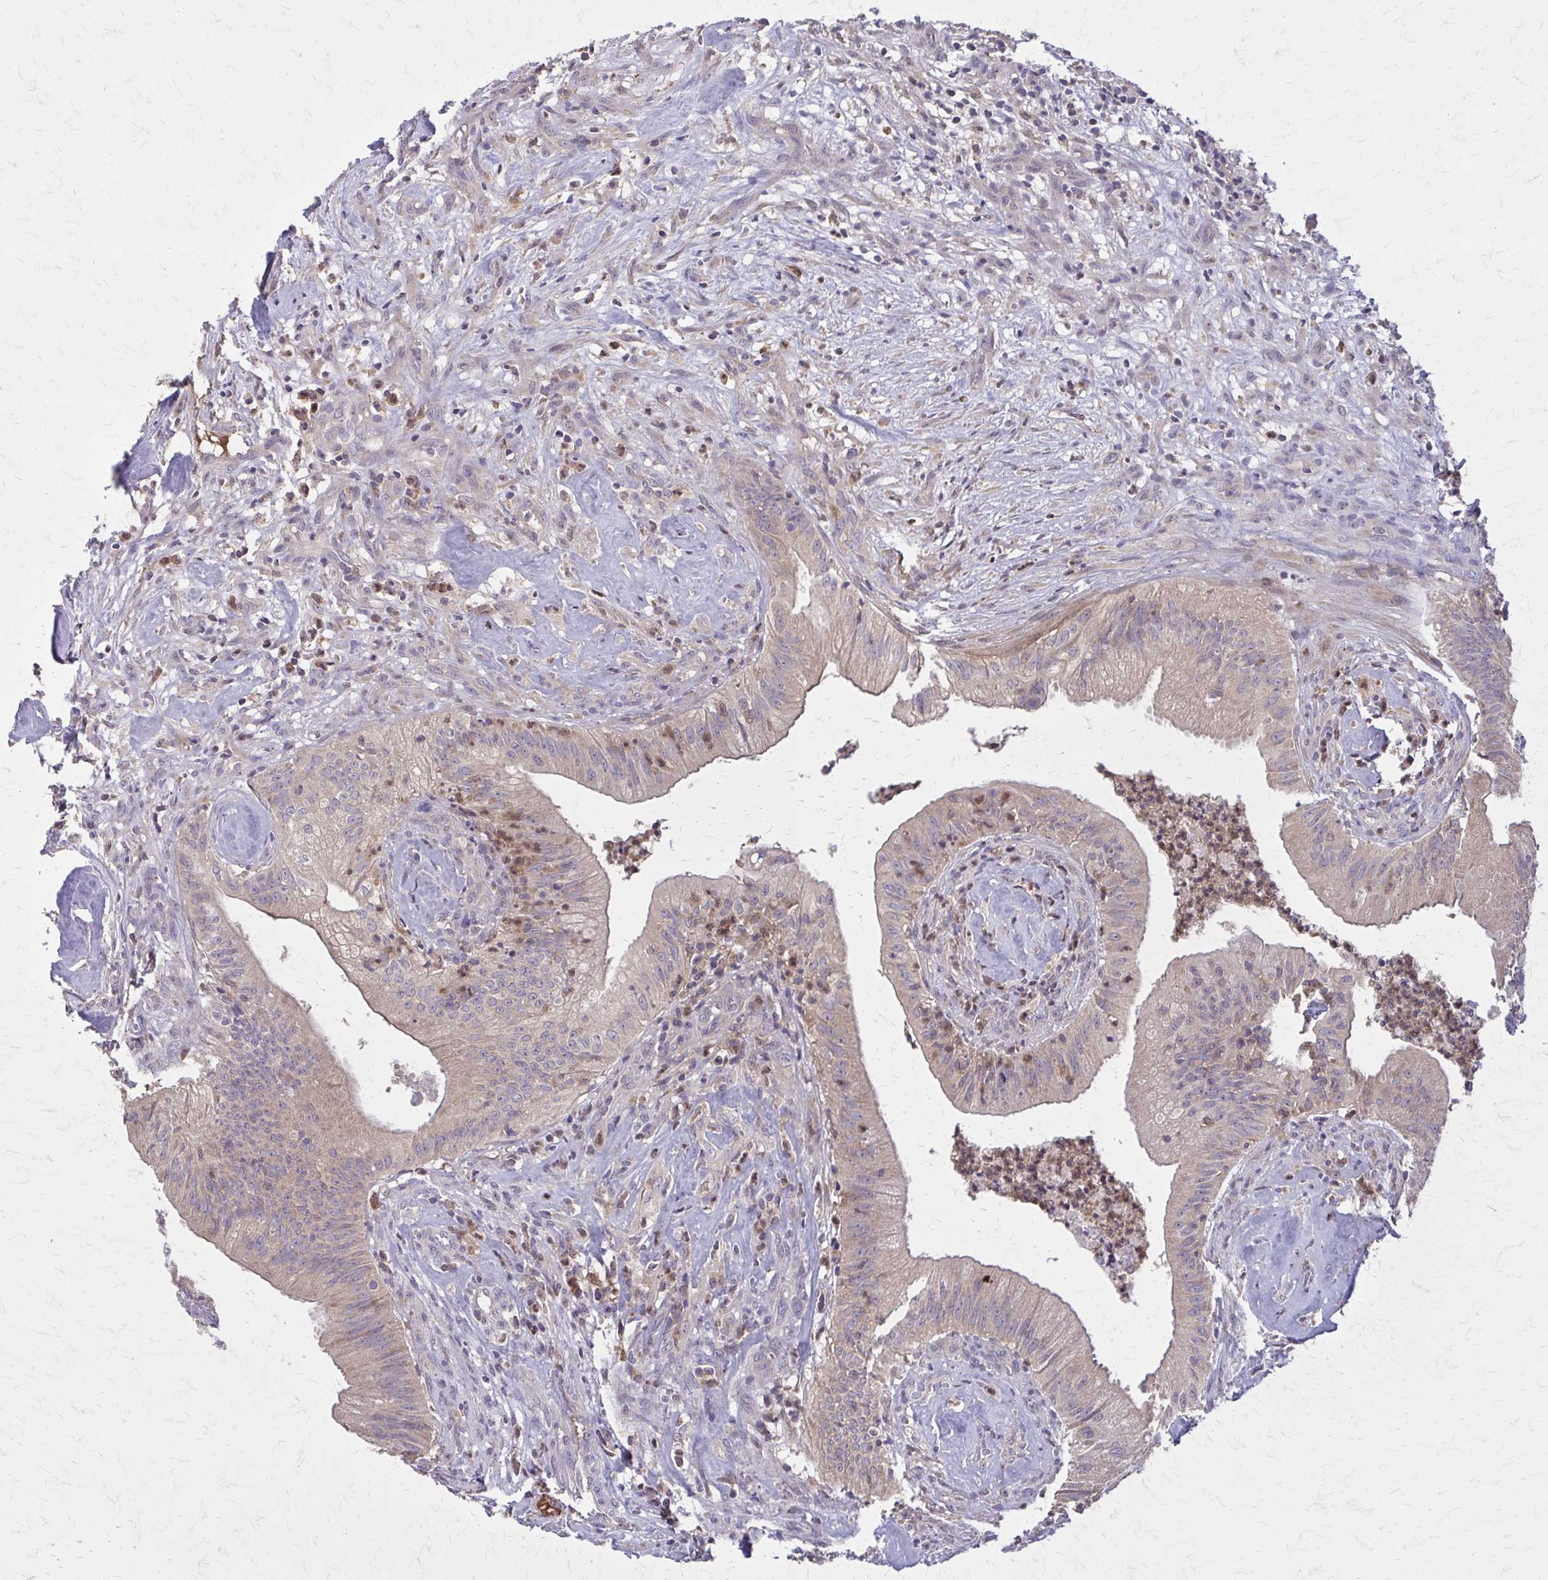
{"staining": {"intensity": "weak", "quantity": "25%-75%", "location": "cytoplasmic/membranous"}, "tissue": "head and neck cancer", "cell_type": "Tumor cells", "image_type": "cancer", "snomed": [{"axis": "morphology", "description": "Adenocarcinoma, NOS"}, {"axis": "topography", "description": "Head-Neck"}], "caption": "Weak cytoplasmic/membranous positivity is seen in approximately 25%-75% of tumor cells in head and neck adenocarcinoma.", "gene": "NRBF2", "patient": {"sex": "male", "age": 44}}